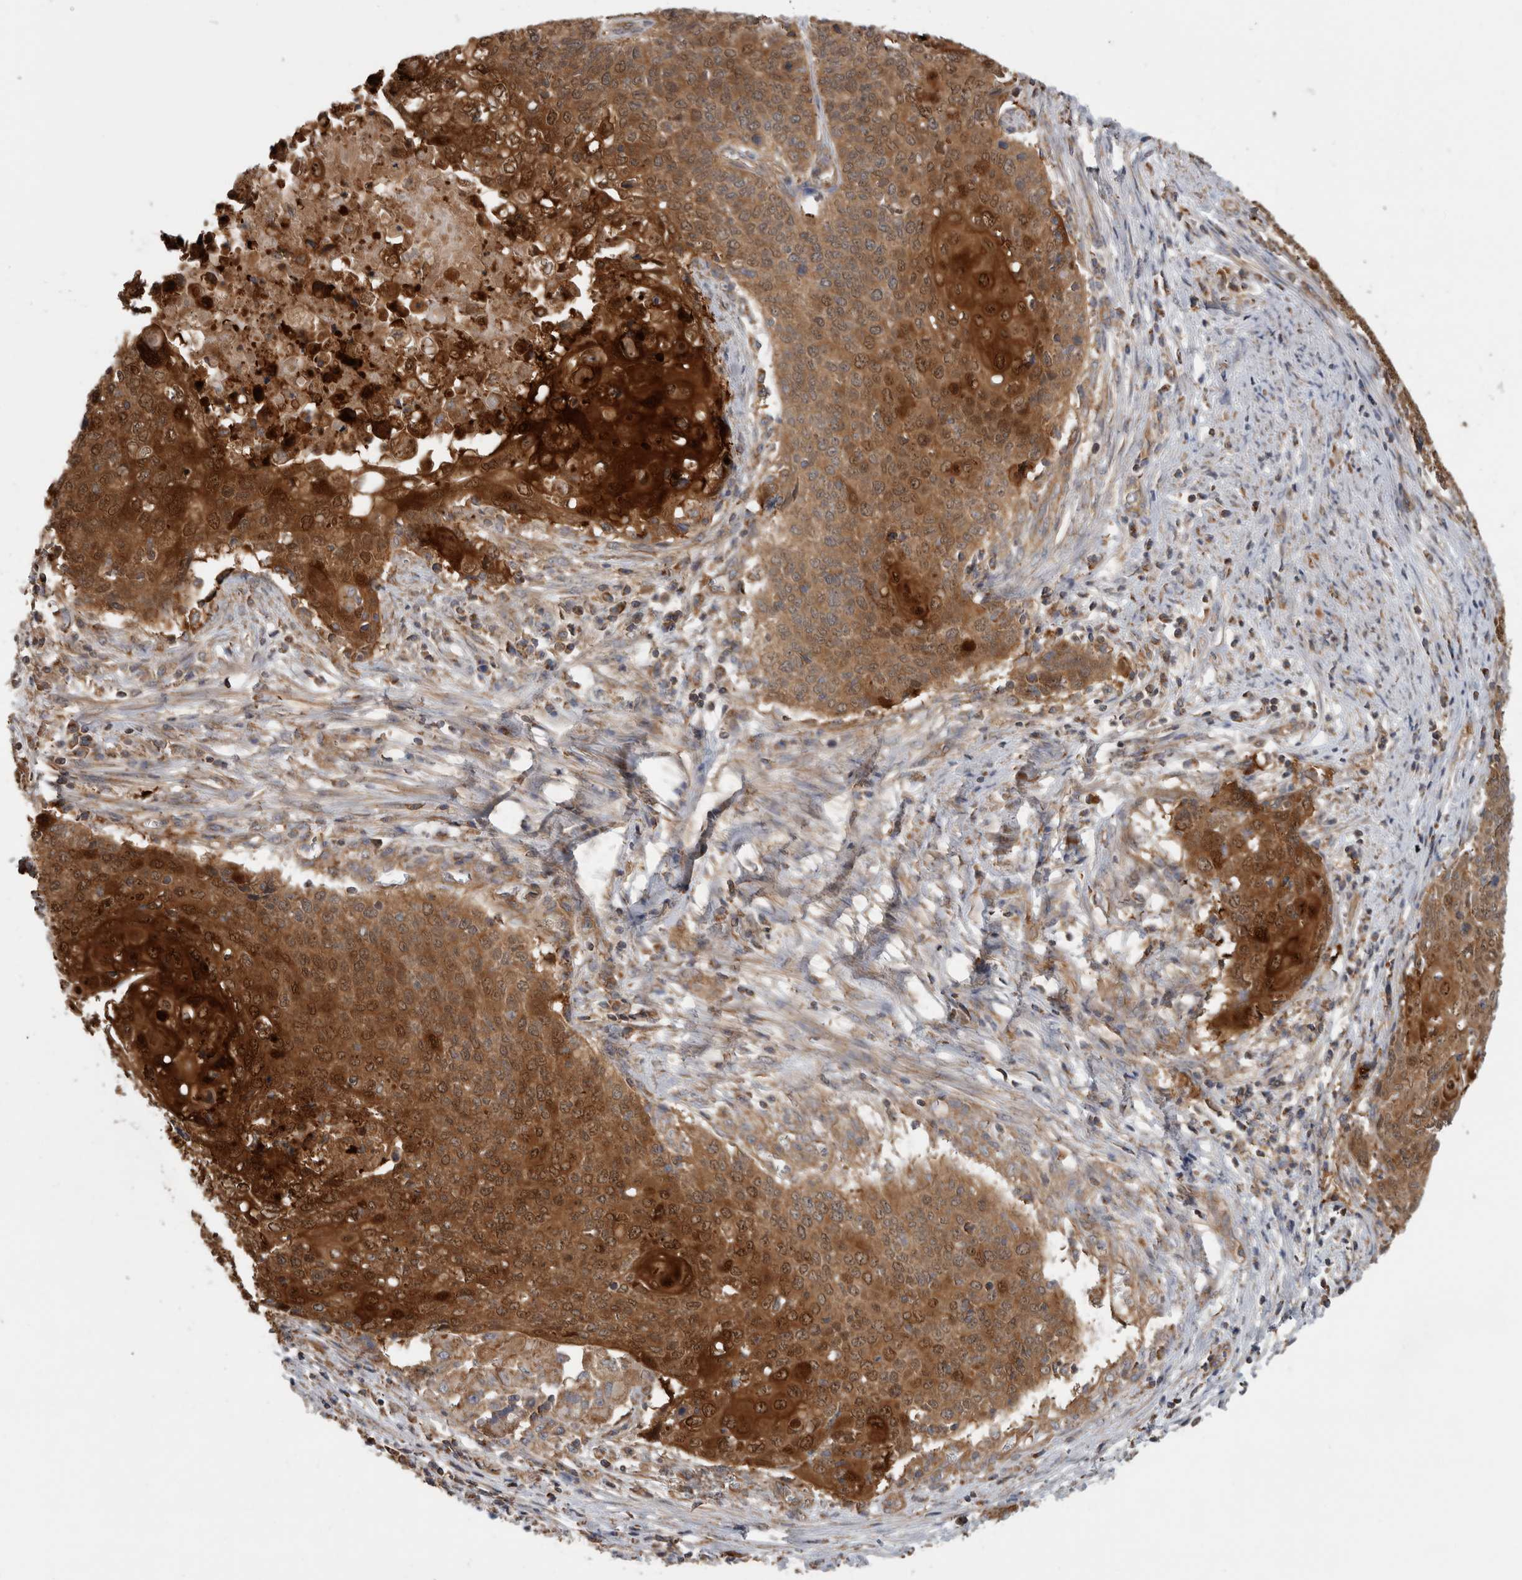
{"staining": {"intensity": "moderate", "quantity": ">75%", "location": "cytoplasmic/membranous,nuclear"}, "tissue": "cervical cancer", "cell_type": "Tumor cells", "image_type": "cancer", "snomed": [{"axis": "morphology", "description": "Squamous cell carcinoma, NOS"}, {"axis": "topography", "description": "Cervix"}], "caption": "Squamous cell carcinoma (cervical) stained with a brown dye shows moderate cytoplasmic/membranous and nuclear positive expression in approximately >75% of tumor cells.", "gene": "SFXN2", "patient": {"sex": "female", "age": 39}}